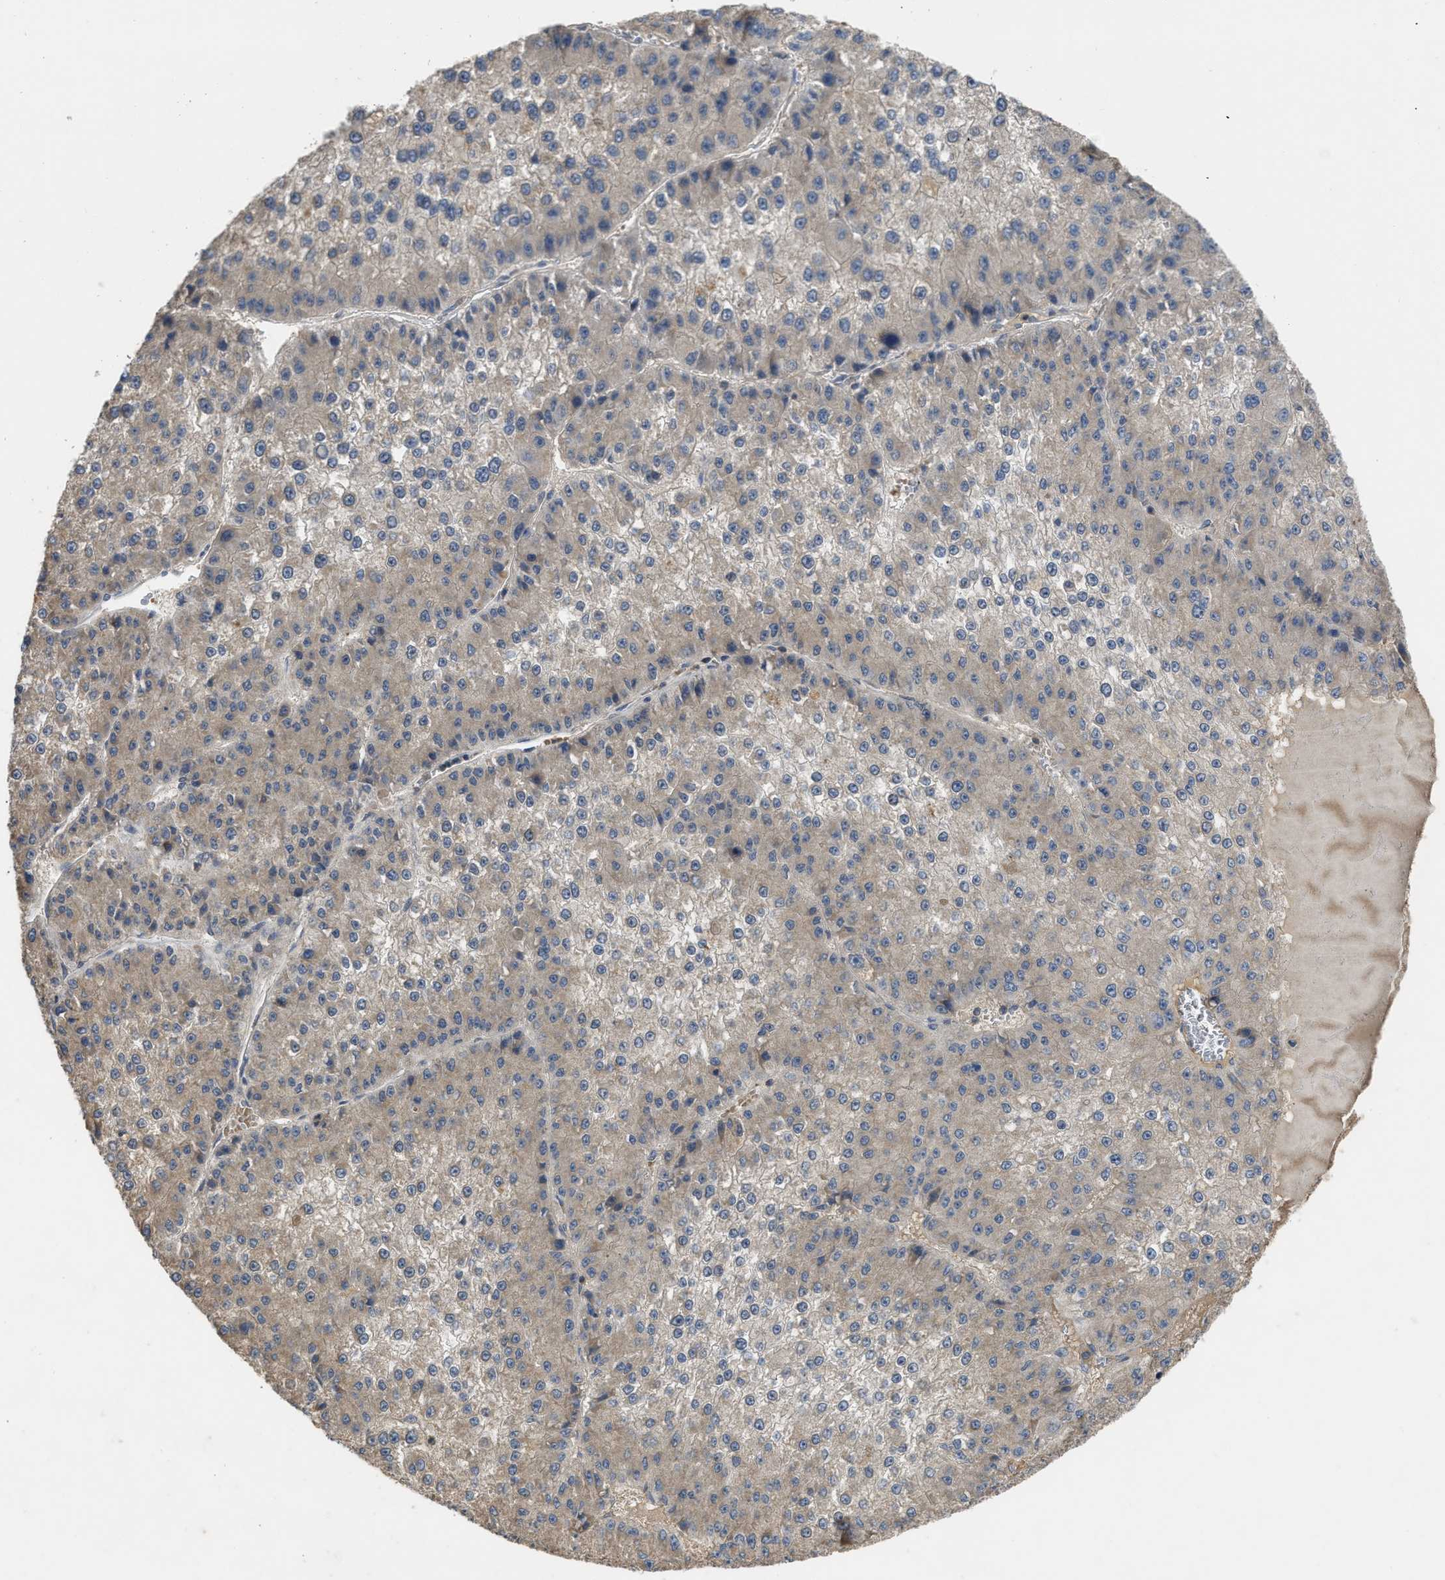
{"staining": {"intensity": "negative", "quantity": "none", "location": "none"}, "tissue": "liver cancer", "cell_type": "Tumor cells", "image_type": "cancer", "snomed": [{"axis": "morphology", "description": "Carcinoma, Hepatocellular, NOS"}, {"axis": "topography", "description": "Liver"}], "caption": "This is an immunohistochemistry (IHC) image of liver cancer (hepatocellular carcinoma). There is no expression in tumor cells.", "gene": "PPP3CA", "patient": {"sex": "female", "age": 73}}